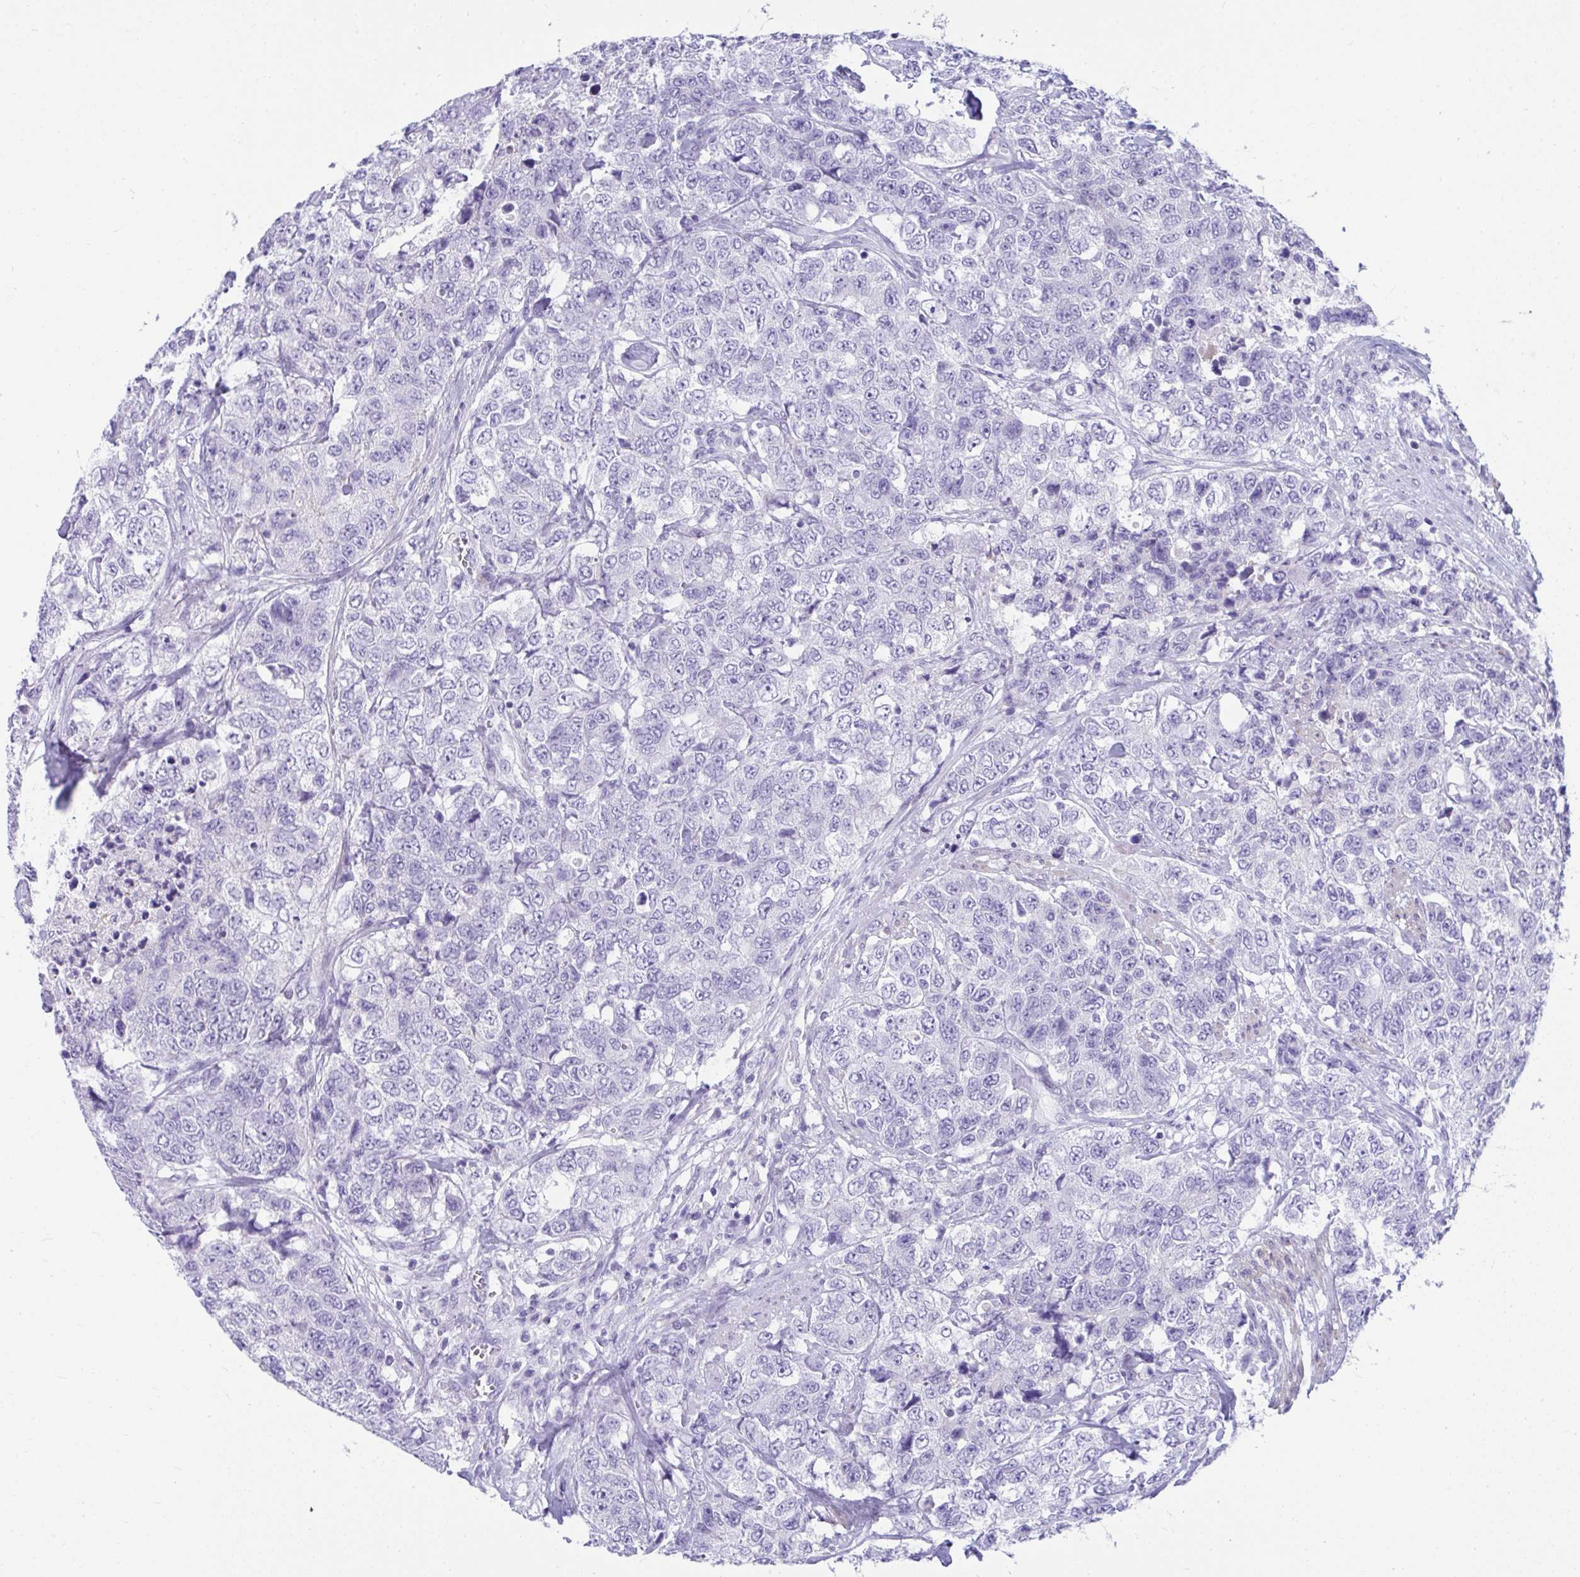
{"staining": {"intensity": "negative", "quantity": "none", "location": "none"}, "tissue": "urothelial cancer", "cell_type": "Tumor cells", "image_type": "cancer", "snomed": [{"axis": "morphology", "description": "Urothelial carcinoma, High grade"}, {"axis": "topography", "description": "Urinary bladder"}], "caption": "The immunohistochemistry micrograph has no significant staining in tumor cells of high-grade urothelial carcinoma tissue.", "gene": "ISL1", "patient": {"sex": "female", "age": 78}}